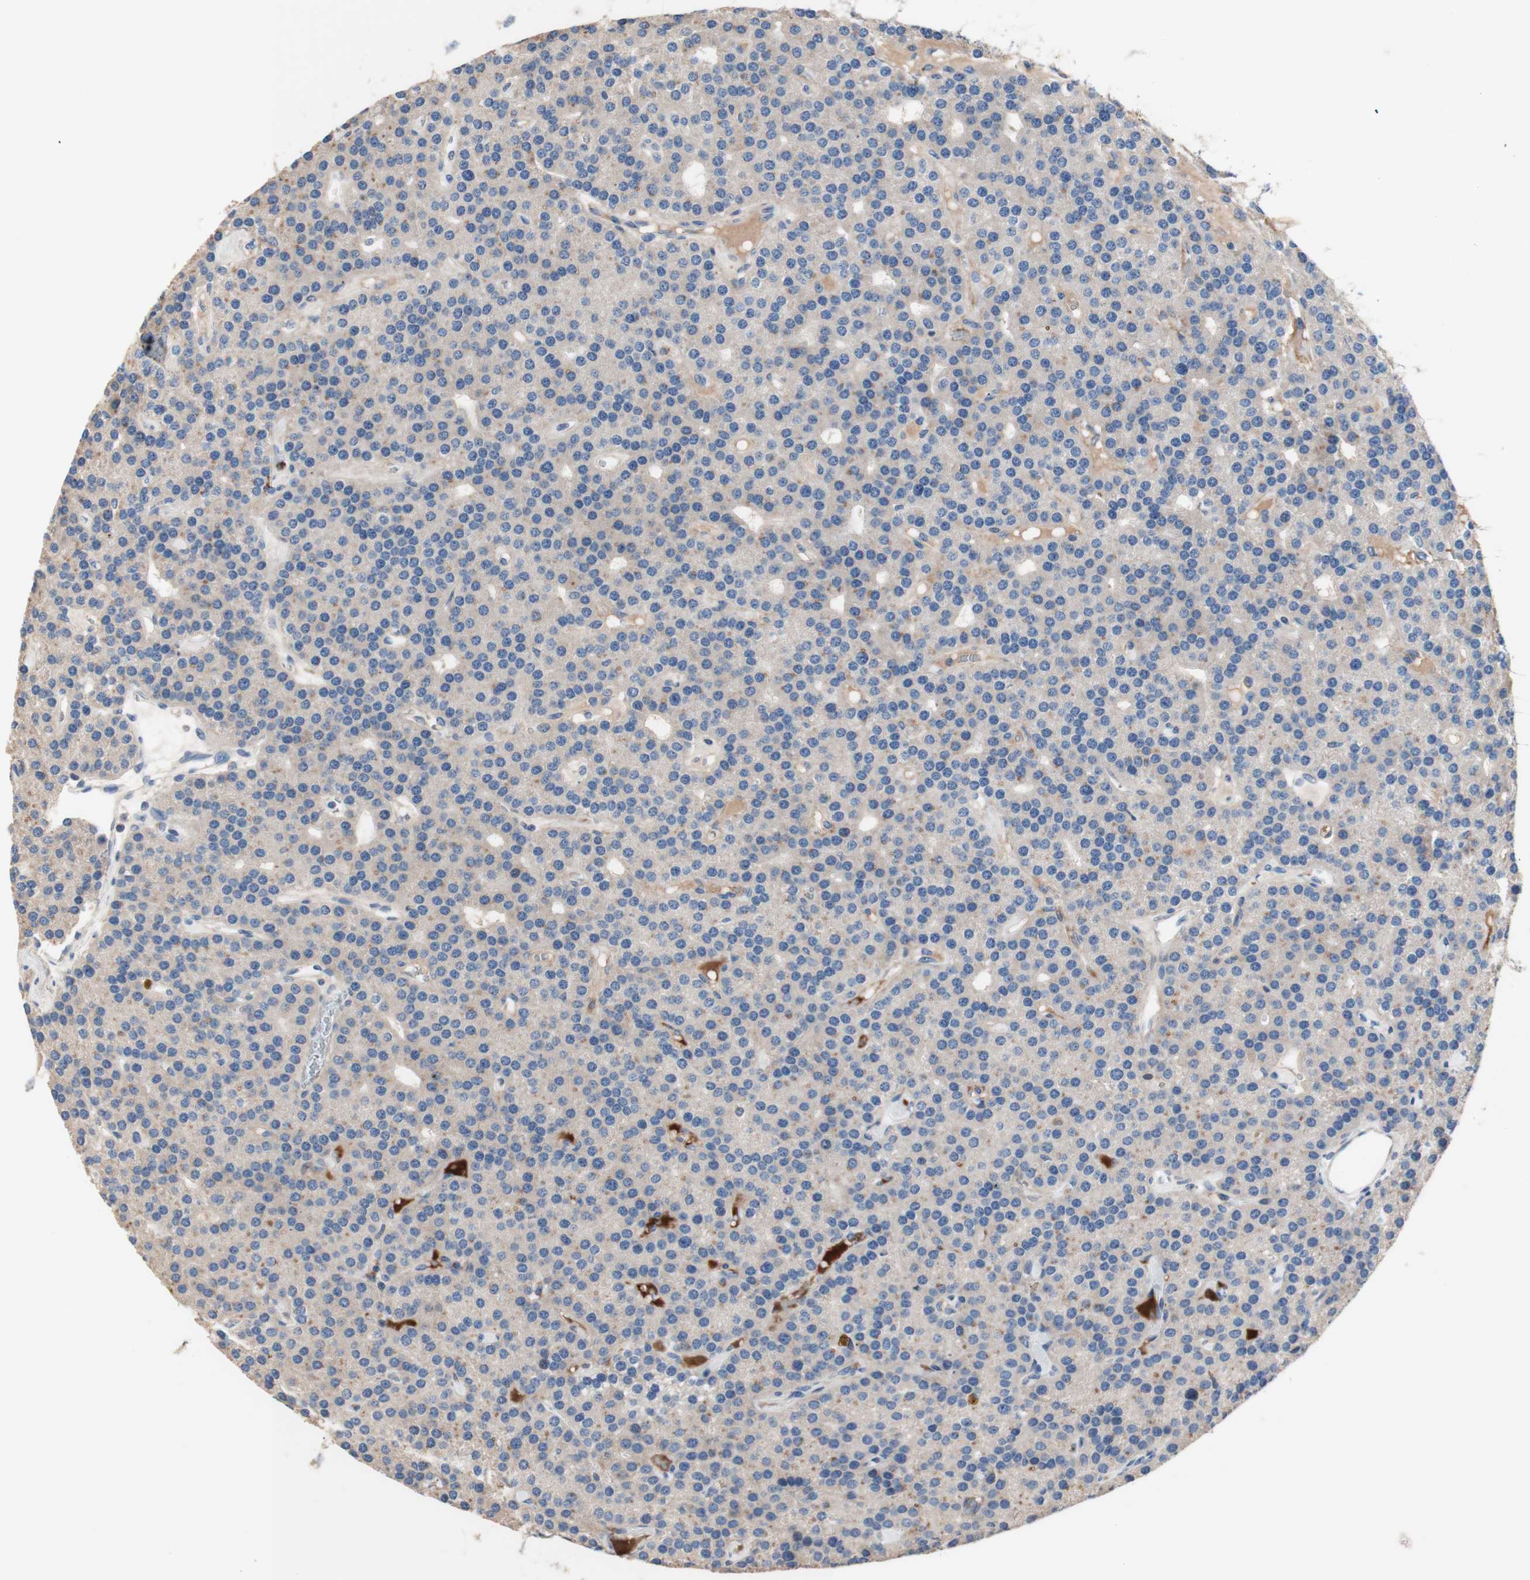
{"staining": {"intensity": "weak", "quantity": ">75%", "location": "cytoplasmic/membranous"}, "tissue": "parathyroid gland", "cell_type": "Glandular cells", "image_type": "normal", "snomed": [{"axis": "morphology", "description": "Normal tissue, NOS"}, {"axis": "morphology", "description": "Adenoma, NOS"}, {"axis": "topography", "description": "Parathyroid gland"}], "caption": "IHC image of benign parathyroid gland: parathyroid gland stained using IHC displays low levels of weak protein expression localized specifically in the cytoplasmic/membranous of glandular cells, appearing as a cytoplasmic/membranous brown color.", "gene": "CDON", "patient": {"sex": "female", "age": 86}}